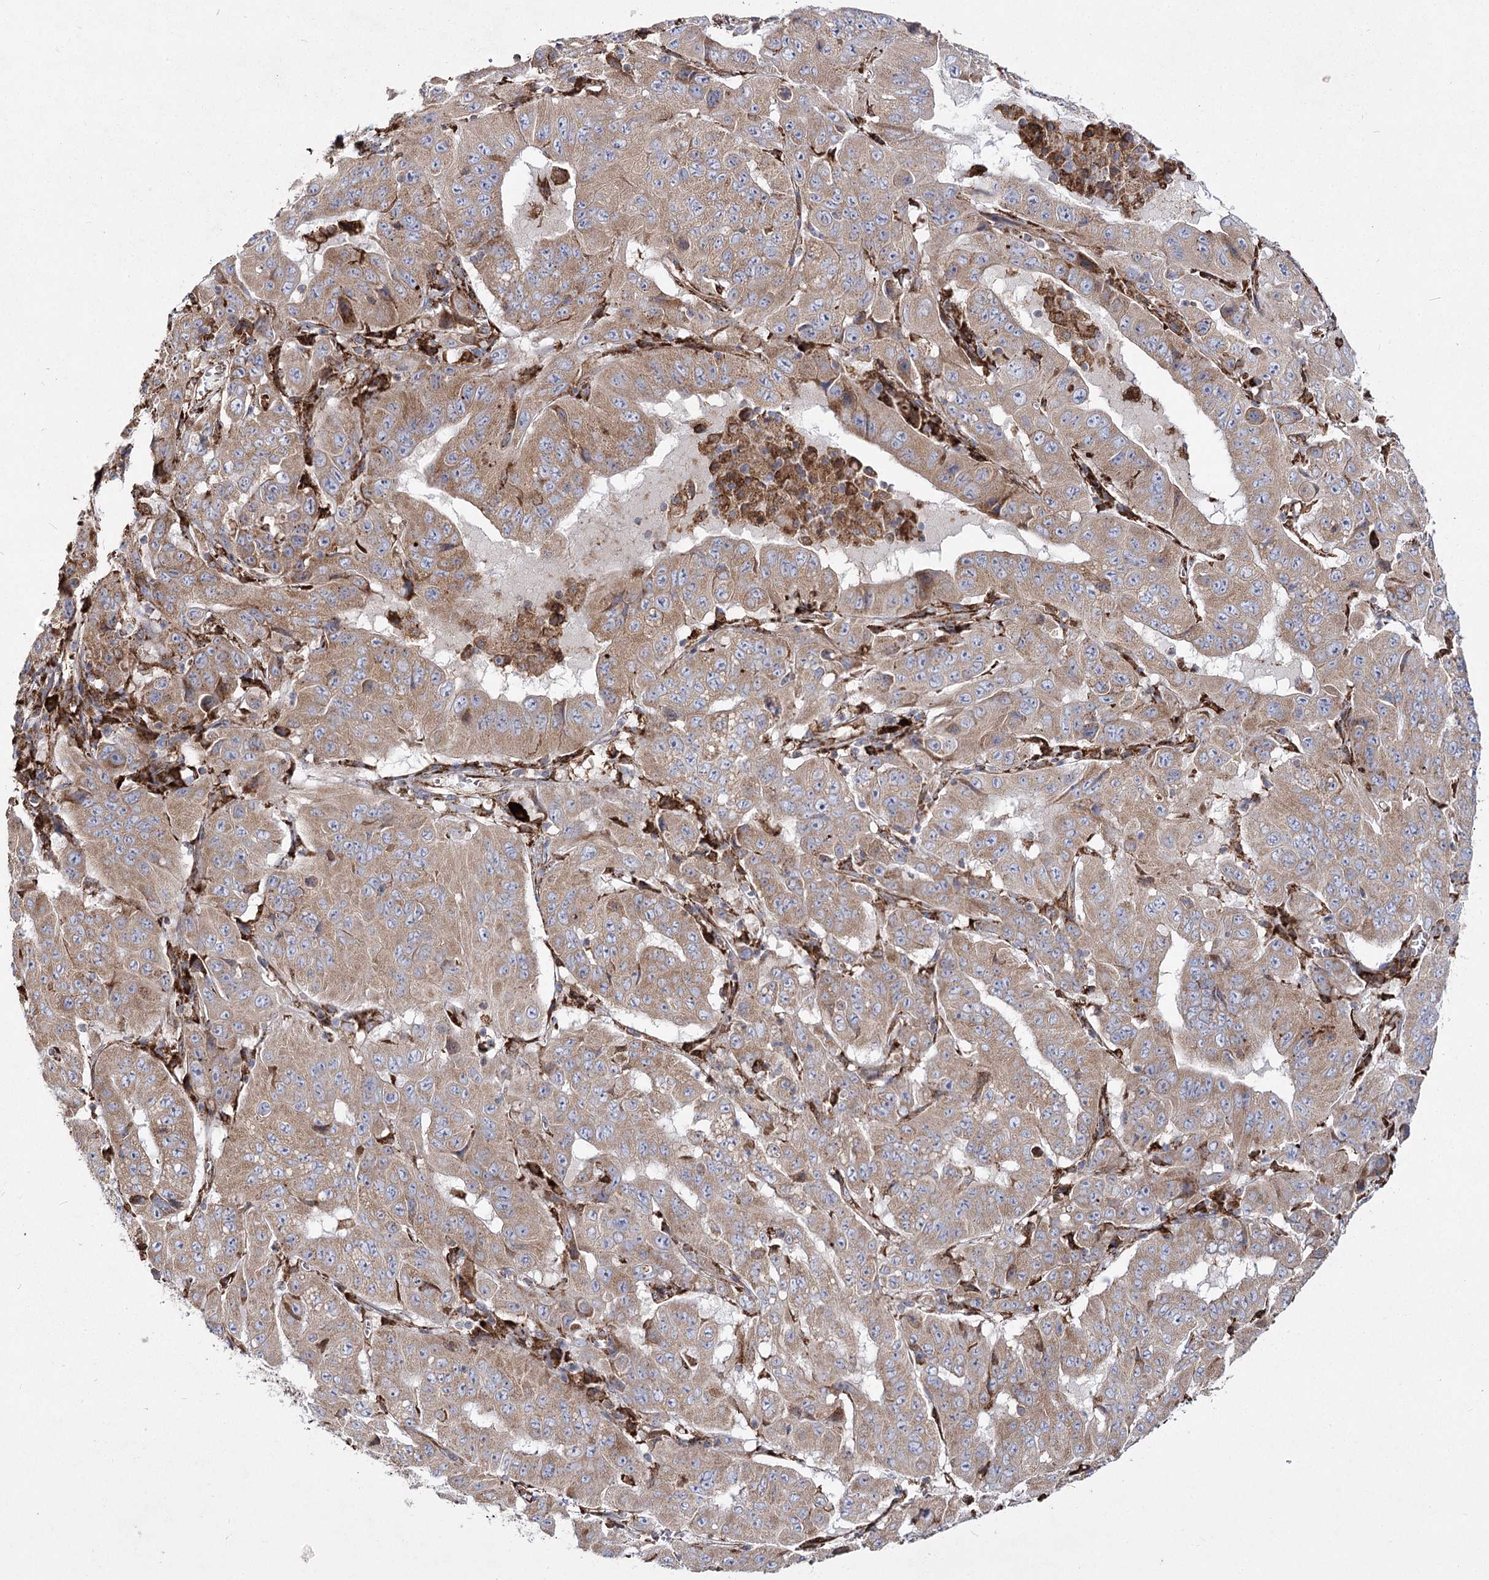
{"staining": {"intensity": "moderate", "quantity": ">75%", "location": "cytoplasmic/membranous"}, "tissue": "pancreatic cancer", "cell_type": "Tumor cells", "image_type": "cancer", "snomed": [{"axis": "morphology", "description": "Adenocarcinoma, NOS"}, {"axis": "topography", "description": "Pancreas"}], "caption": "Tumor cells exhibit medium levels of moderate cytoplasmic/membranous staining in approximately >75% of cells in pancreatic cancer. The staining is performed using DAB (3,3'-diaminobenzidine) brown chromogen to label protein expression. The nuclei are counter-stained blue using hematoxylin.", "gene": "NHLRC2", "patient": {"sex": "male", "age": 63}}